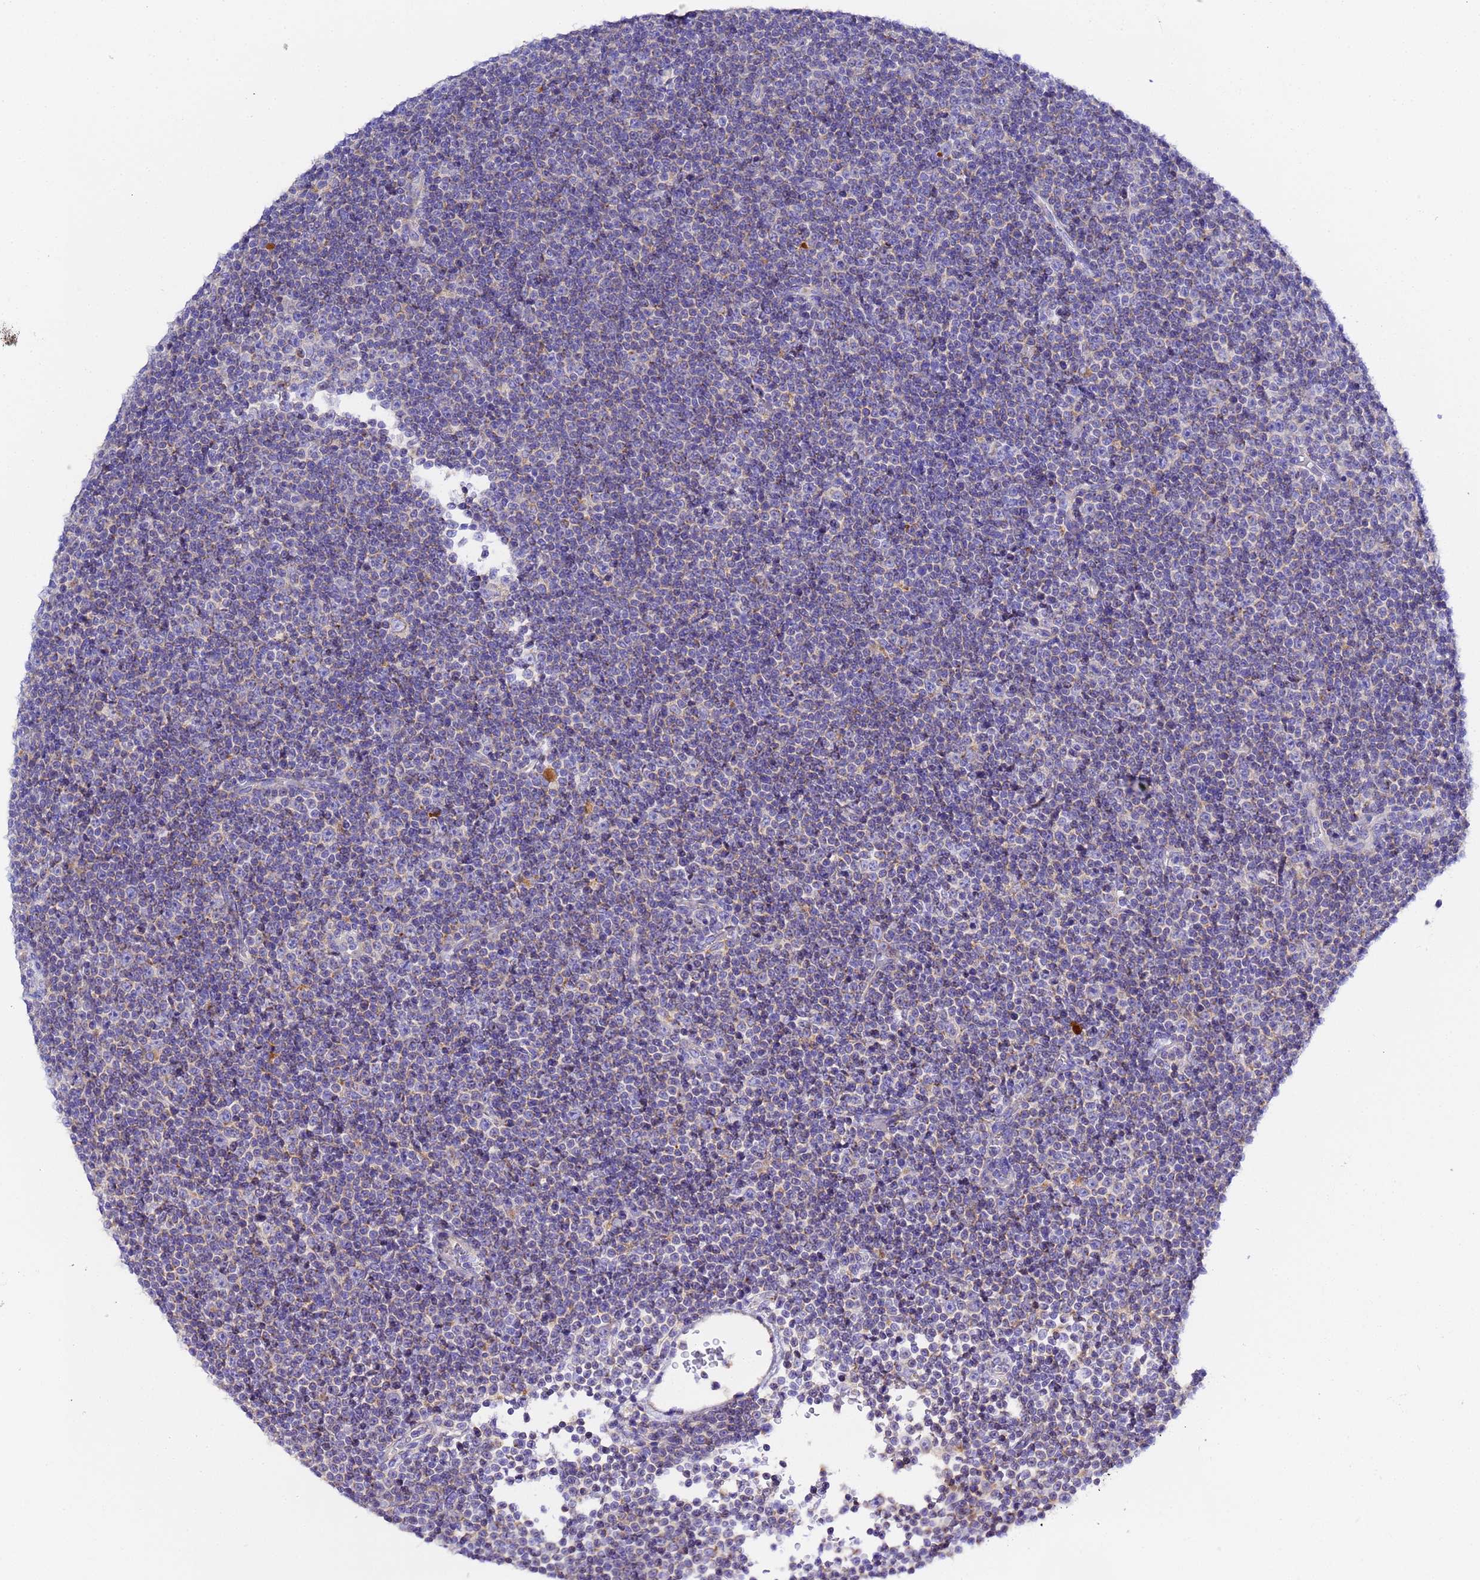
{"staining": {"intensity": "weak", "quantity": "<25%", "location": "cytoplasmic/membranous"}, "tissue": "lymphoma", "cell_type": "Tumor cells", "image_type": "cancer", "snomed": [{"axis": "morphology", "description": "Malignant lymphoma, non-Hodgkin's type, Low grade"}, {"axis": "topography", "description": "Lymph node"}], "caption": "Tumor cells show no significant expression in low-grade malignant lymphoma, non-Hodgkin's type. Brightfield microscopy of immunohistochemistry stained with DAB (brown) and hematoxylin (blue), captured at high magnification.", "gene": "VTI1B", "patient": {"sex": "female", "age": 67}}